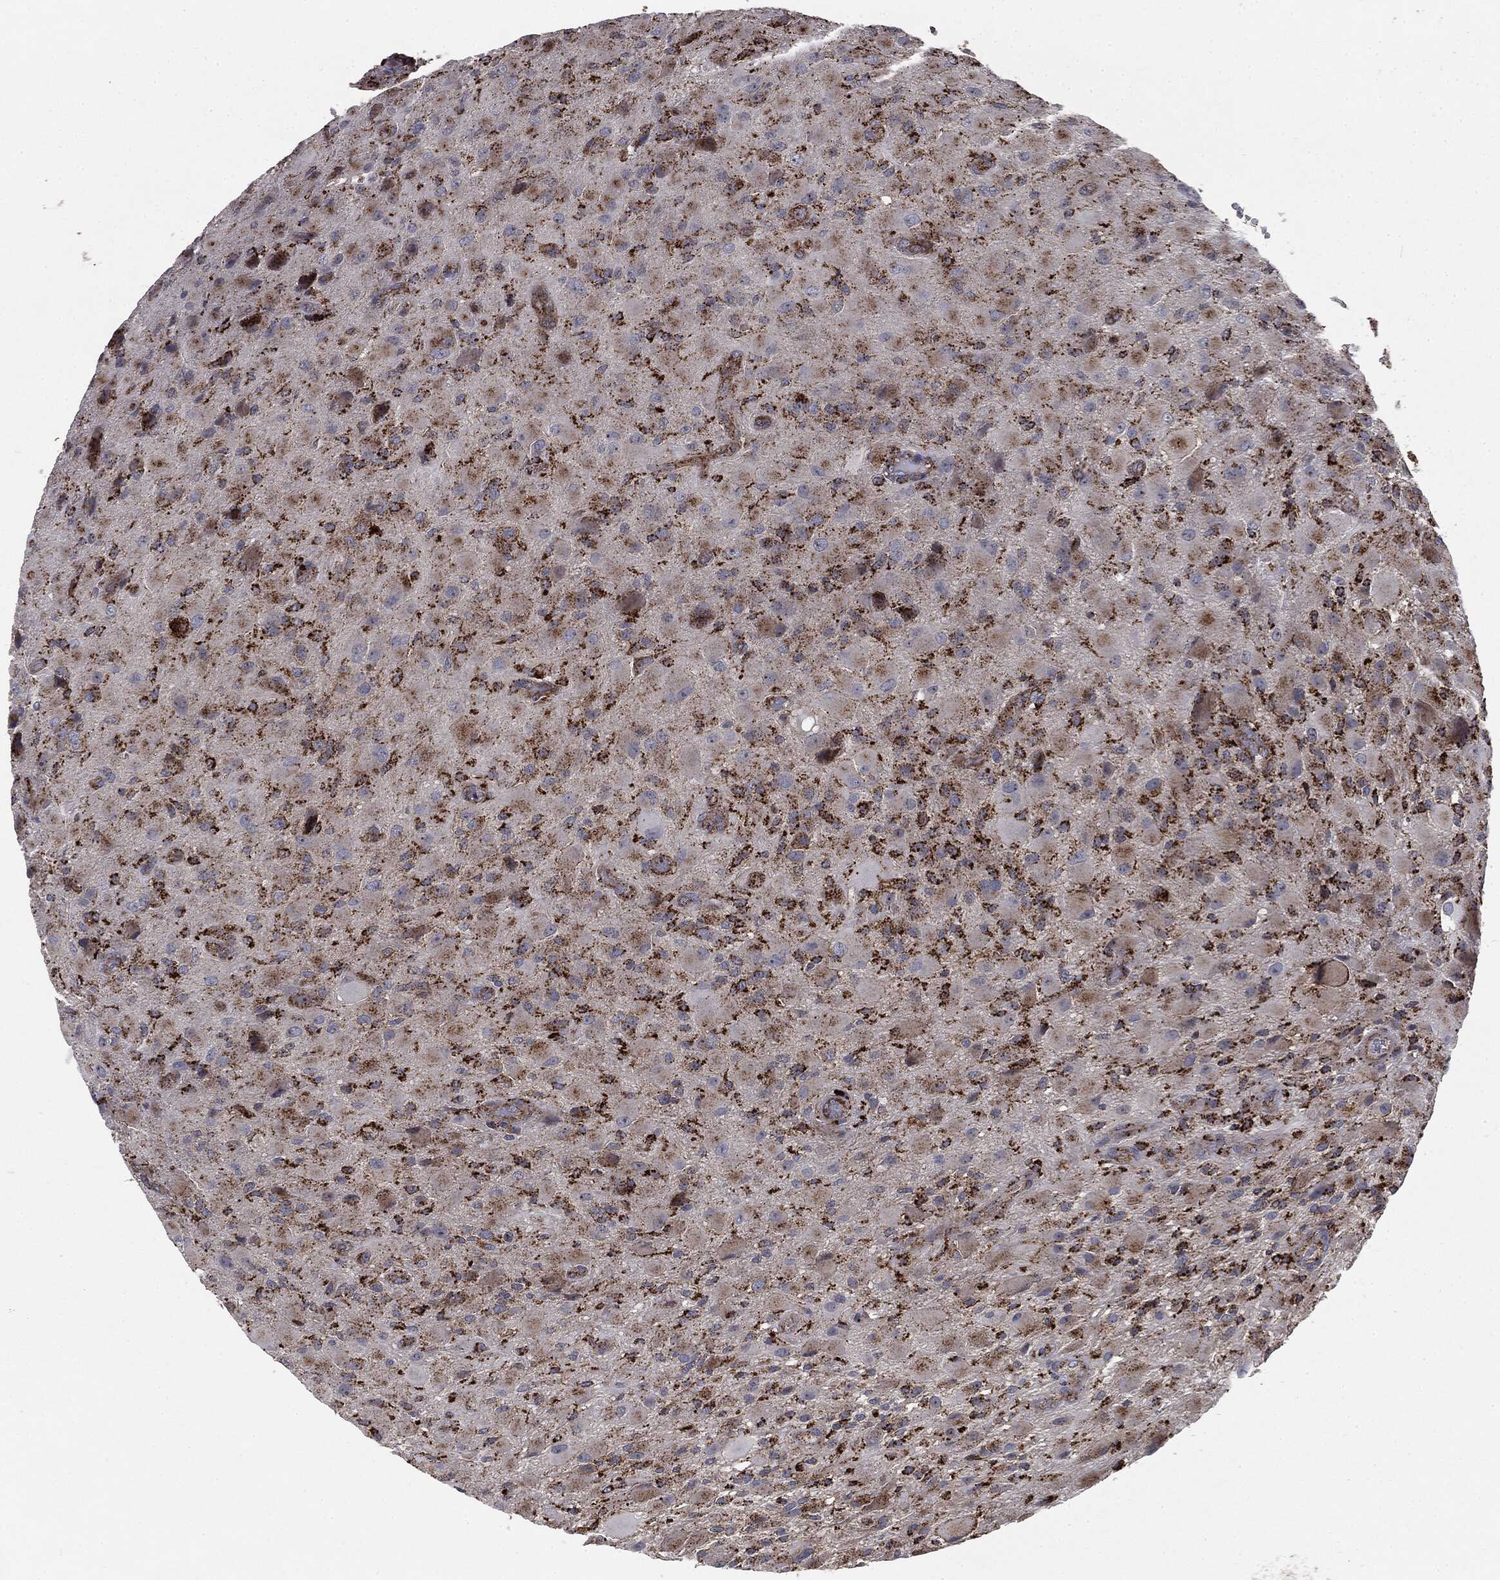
{"staining": {"intensity": "moderate", "quantity": "25%-75%", "location": "cytoplasmic/membranous"}, "tissue": "glioma", "cell_type": "Tumor cells", "image_type": "cancer", "snomed": [{"axis": "morphology", "description": "Glioma, malignant, High grade"}, {"axis": "topography", "description": "Cerebral cortex"}], "caption": "An image of human malignant glioma (high-grade) stained for a protein shows moderate cytoplasmic/membranous brown staining in tumor cells.", "gene": "CTSA", "patient": {"sex": "male", "age": 35}}